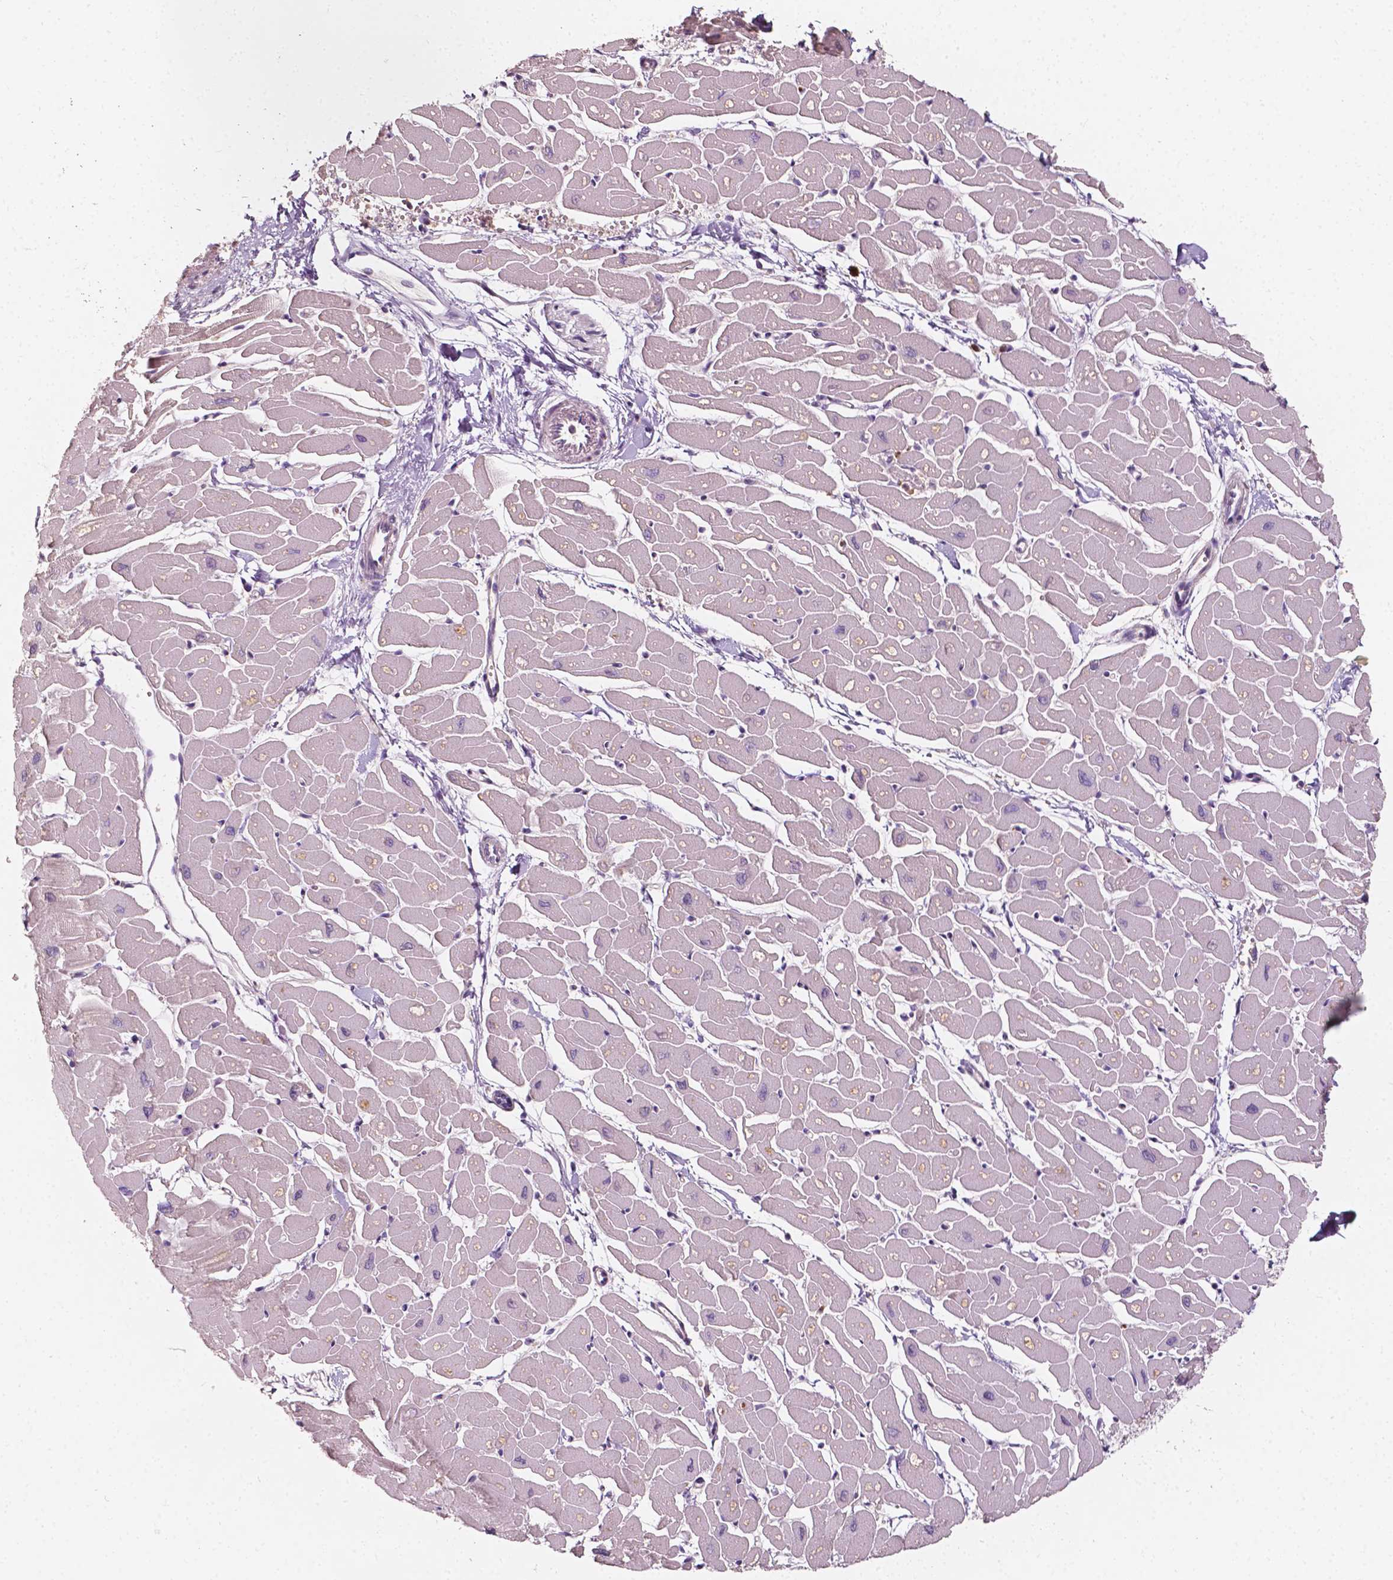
{"staining": {"intensity": "negative", "quantity": "none", "location": "none"}, "tissue": "heart muscle", "cell_type": "Cardiomyocytes", "image_type": "normal", "snomed": [{"axis": "morphology", "description": "Normal tissue, NOS"}, {"axis": "topography", "description": "Heart"}], "caption": "Human heart muscle stained for a protein using immunohistochemistry displays no staining in cardiomyocytes.", "gene": "NPC1L1", "patient": {"sex": "male", "age": 57}}